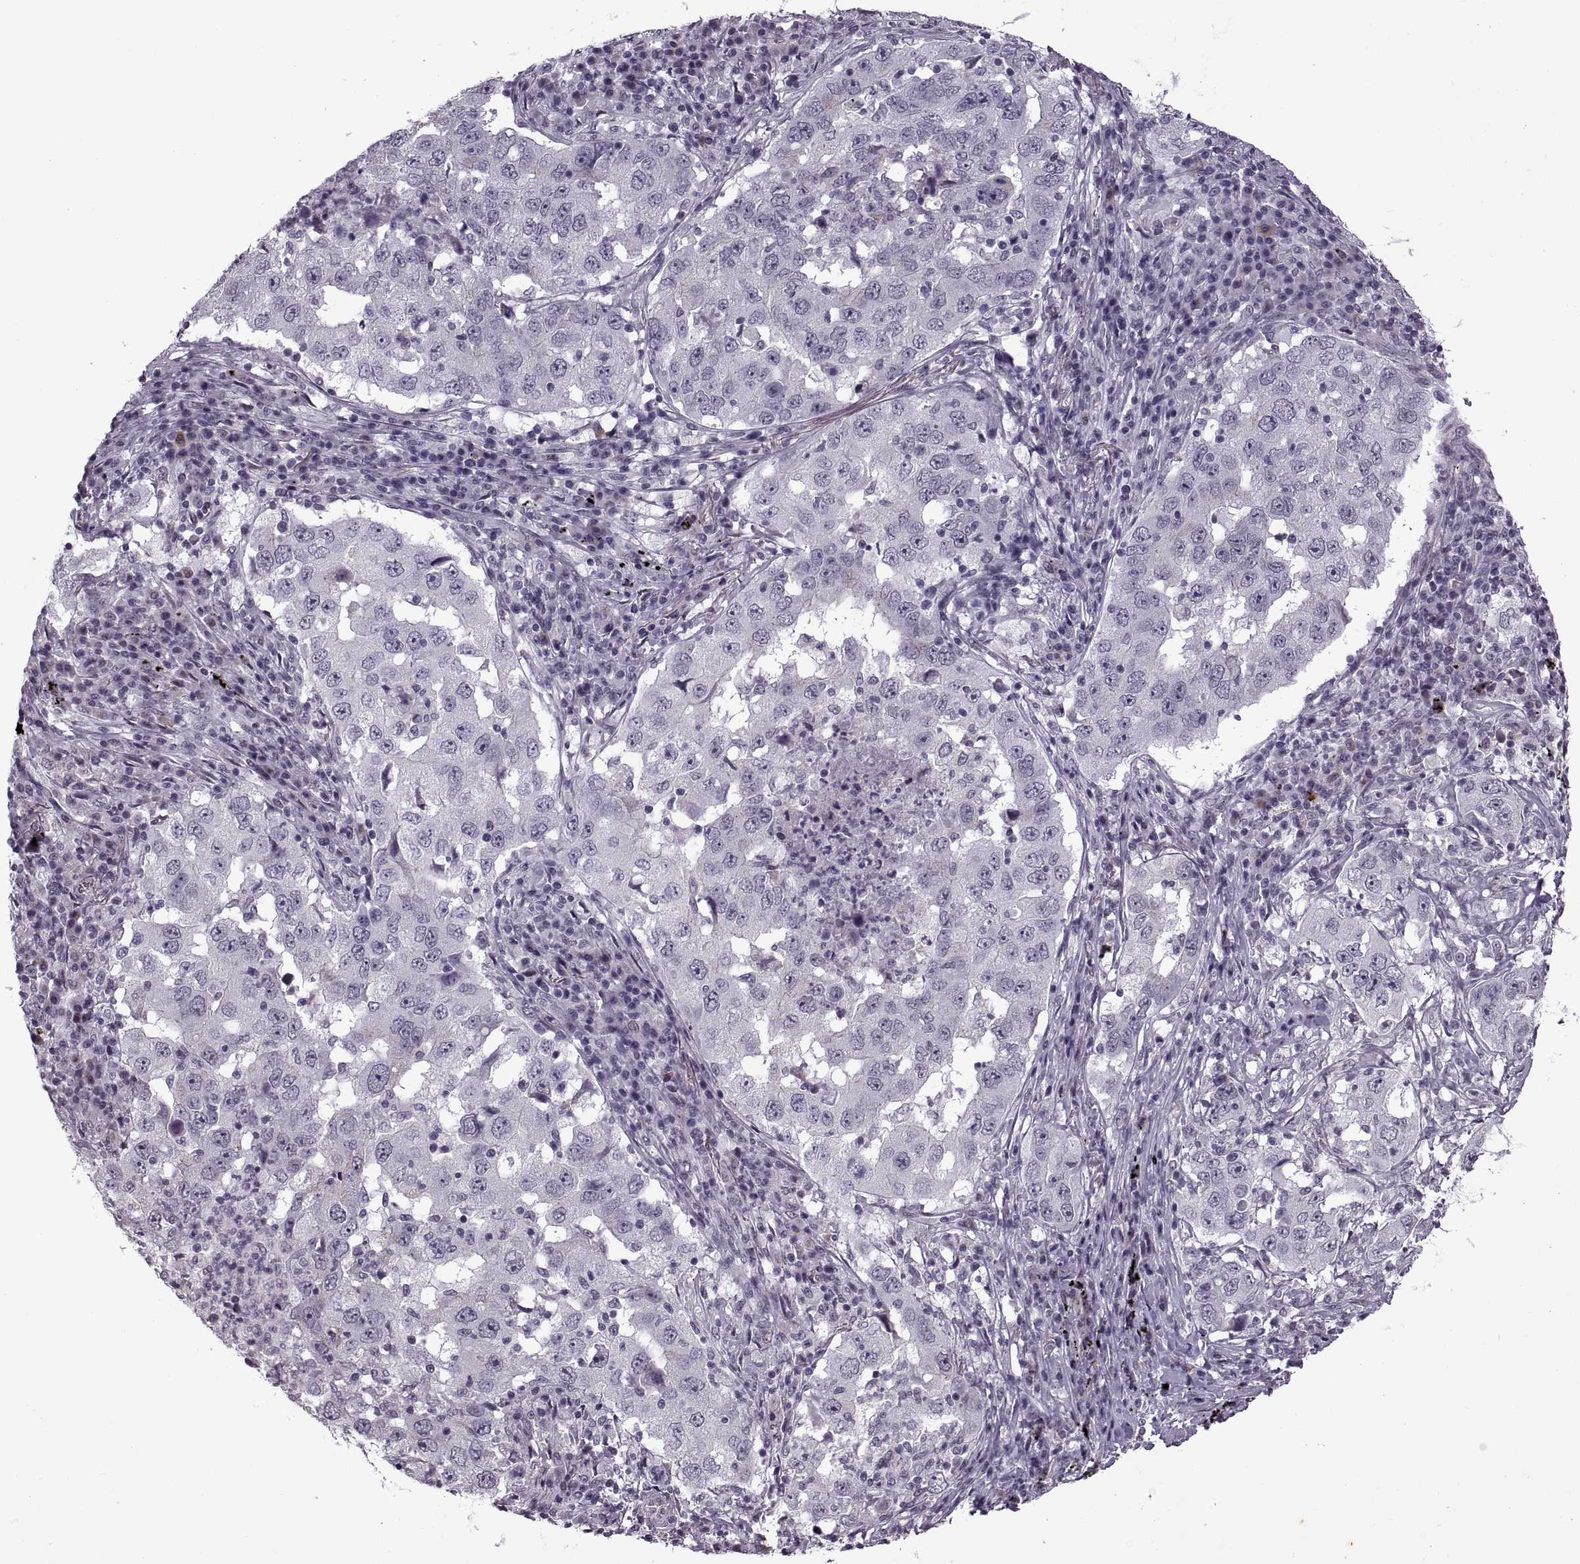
{"staining": {"intensity": "negative", "quantity": "none", "location": "none"}, "tissue": "lung cancer", "cell_type": "Tumor cells", "image_type": "cancer", "snomed": [{"axis": "morphology", "description": "Adenocarcinoma, NOS"}, {"axis": "topography", "description": "Lung"}], "caption": "Immunohistochemistry histopathology image of neoplastic tissue: human adenocarcinoma (lung) stained with DAB displays no significant protein positivity in tumor cells.", "gene": "PRSS37", "patient": {"sex": "male", "age": 73}}